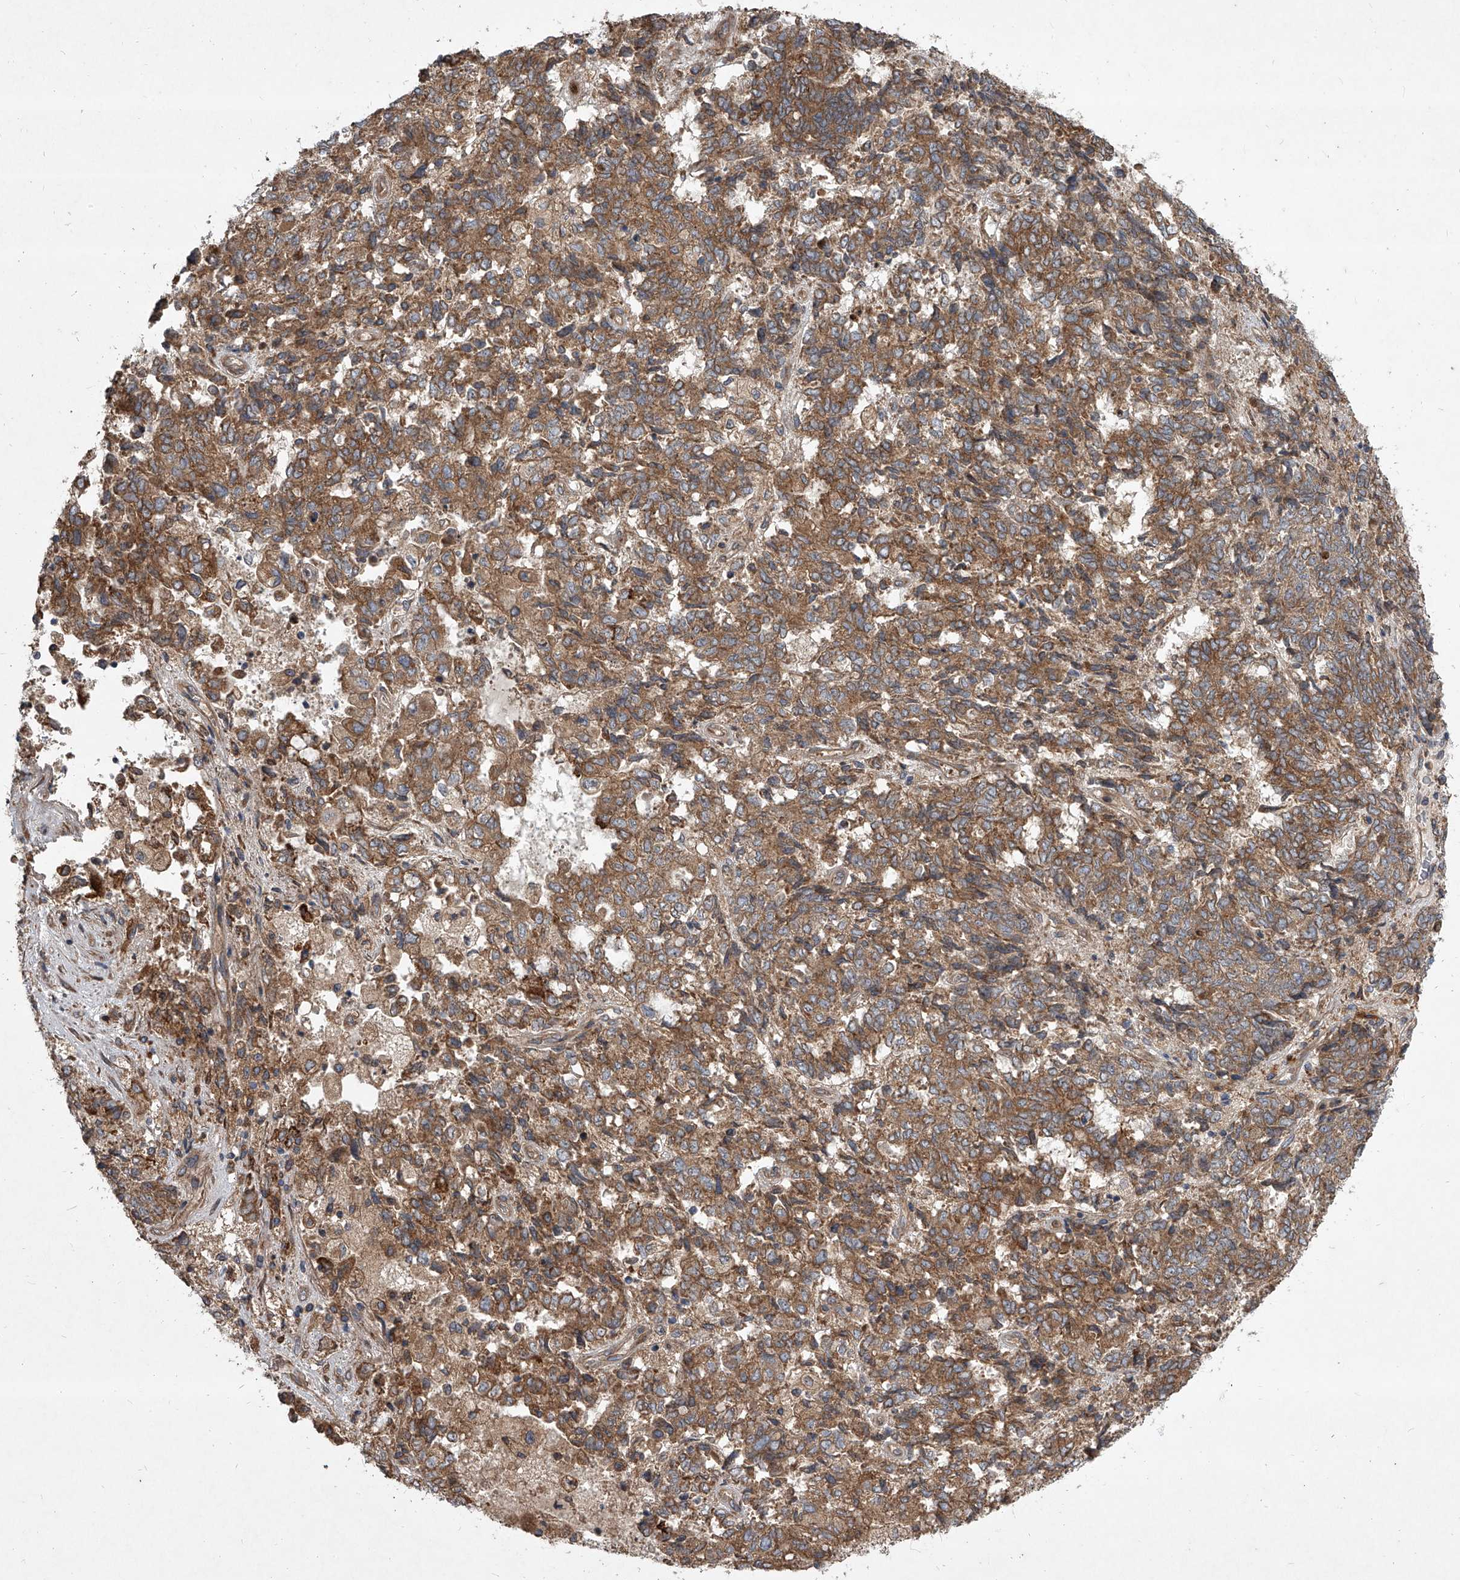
{"staining": {"intensity": "moderate", "quantity": ">75%", "location": "cytoplasmic/membranous"}, "tissue": "endometrial cancer", "cell_type": "Tumor cells", "image_type": "cancer", "snomed": [{"axis": "morphology", "description": "Adenocarcinoma, NOS"}, {"axis": "topography", "description": "Endometrium"}], "caption": "Protein analysis of endometrial adenocarcinoma tissue demonstrates moderate cytoplasmic/membranous staining in approximately >75% of tumor cells.", "gene": "EVA1C", "patient": {"sex": "female", "age": 80}}